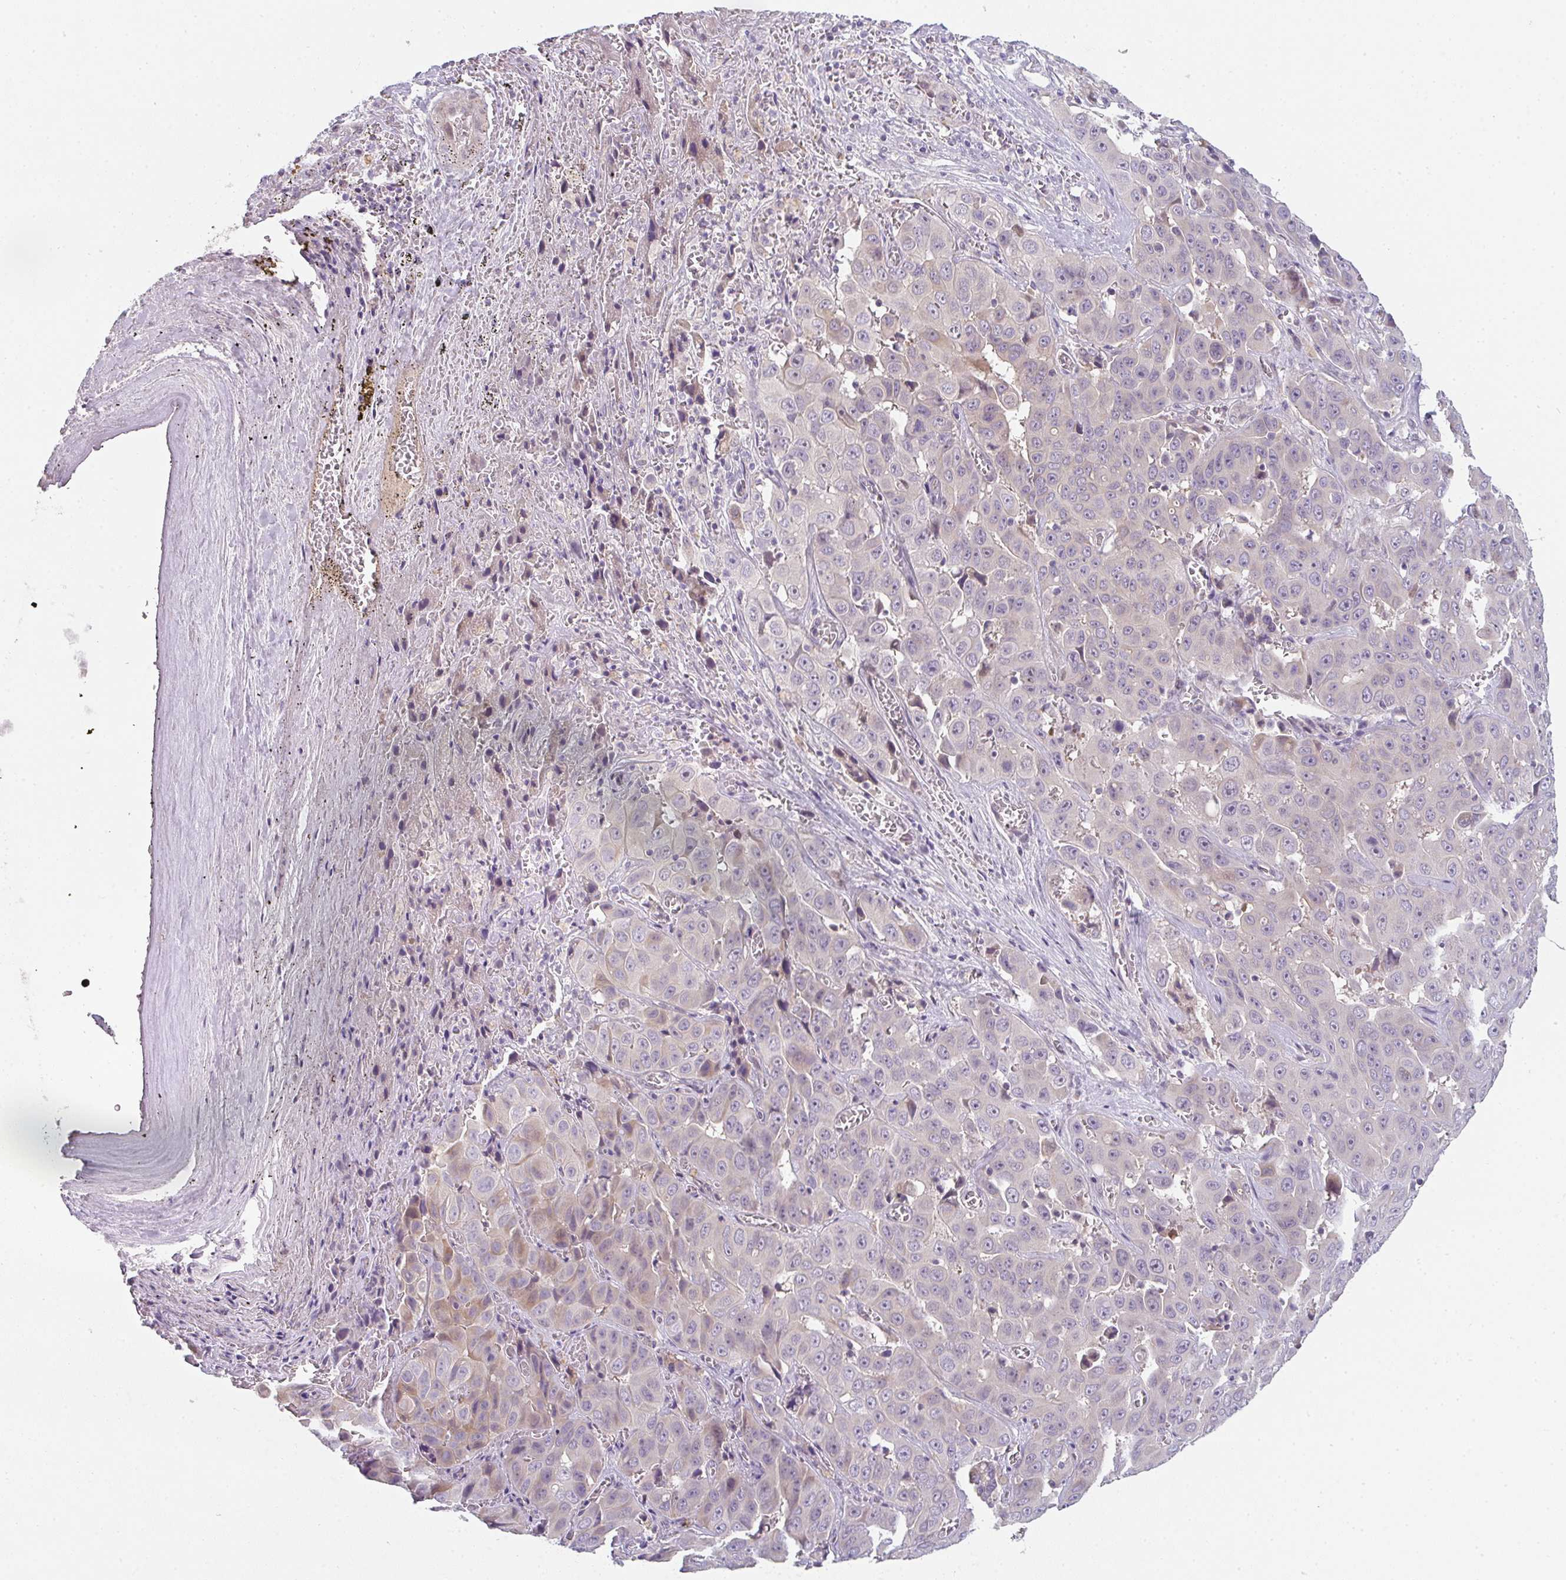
{"staining": {"intensity": "weak", "quantity": "<25%", "location": "cytoplasmic/membranous"}, "tissue": "liver cancer", "cell_type": "Tumor cells", "image_type": "cancer", "snomed": [{"axis": "morphology", "description": "Cholangiocarcinoma"}, {"axis": "topography", "description": "Liver"}], "caption": "Immunohistochemical staining of liver cancer (cholangiocarcinoma) demonstrates no significant expression in tumor cells.", "gene": "TNFRSF10A", "patient": {"sex": "female", "age": 52}}